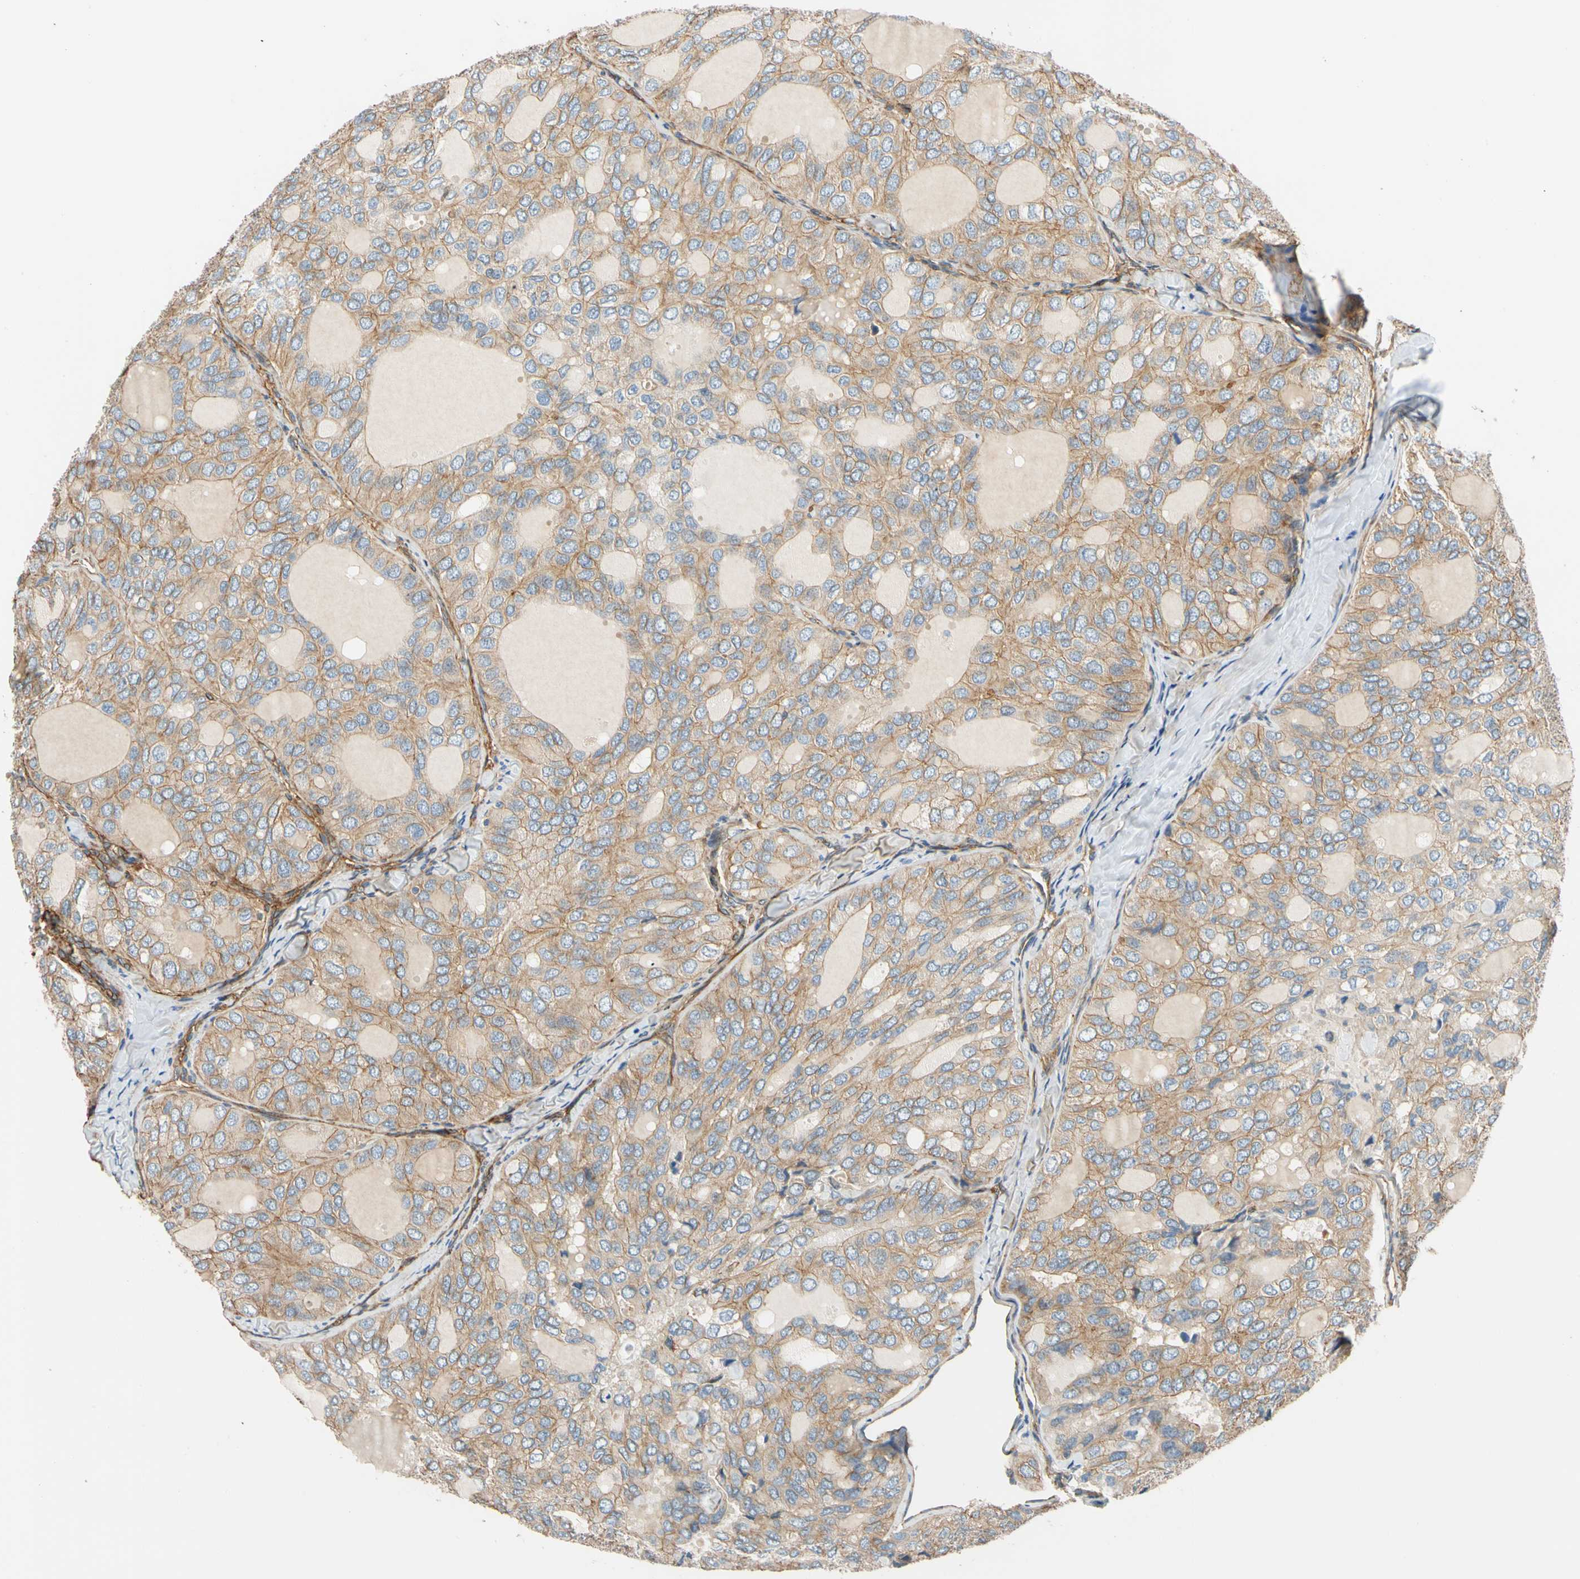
{"staining": {"intensity": "weak", "quantity": ">75%", "location": "cytoplasmic/membranous"}, "tissue": "thyroid cancer", "cell_type": "Tumor cells", "image_type": "cancer", "snomed": [{"axis": "morphology", "description": "Follicular adenoma carcinoma, NOS"}, {"axis": "topography", "description": "Thyroid gland"}], "caption": "Thyroid follicular adenoma carcinoma stained with a brown dye demonstrates weak cytoplasmic/membranous positive positivity in approximately >75% of tumor cells.", "gene": "SPTAN1", "patient": {"sex": "male", "age": 75}}